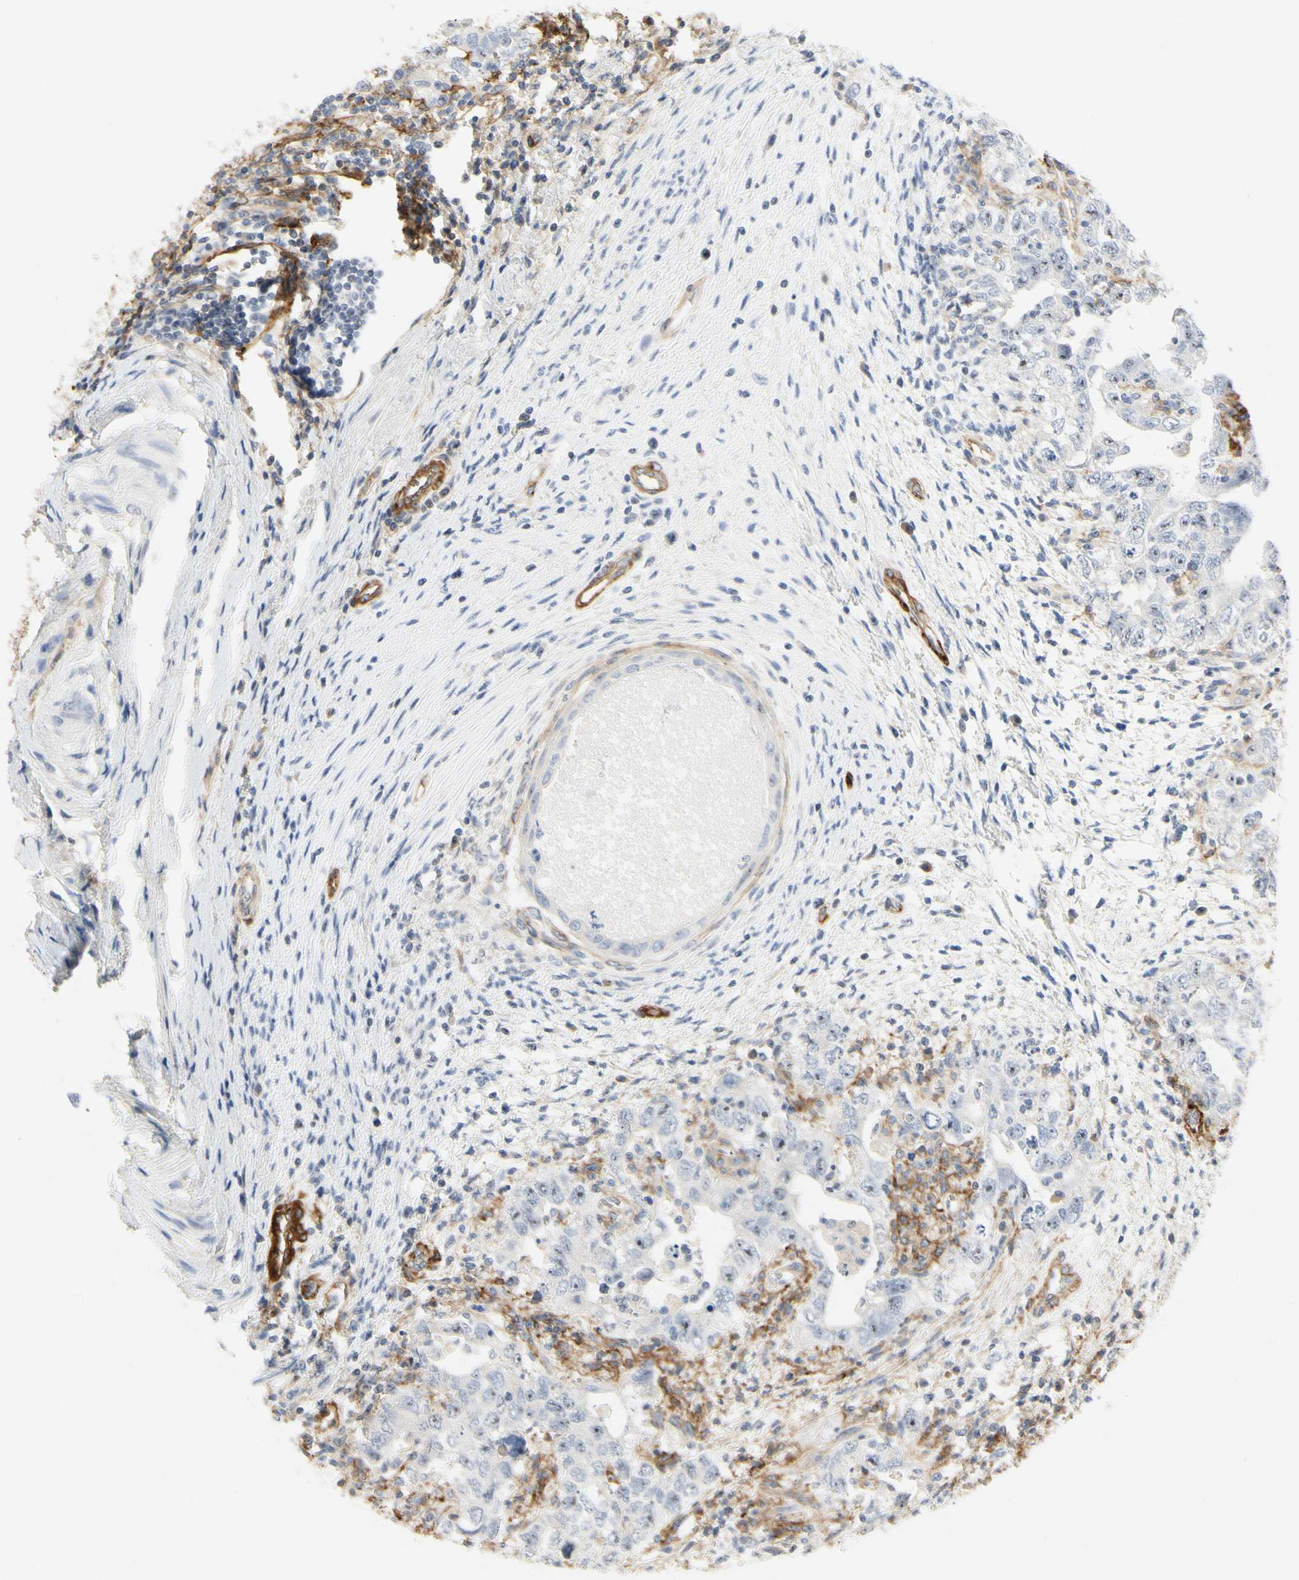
{"staining": {"intensity": "weak", "quantity": "25%-75%", "location": "nuclear"}, "tissue": "testis cancer", "cell_type": "Tumor cells", "image_type": "cancer", "snomed": [{"axis": "morphology", "description": "Carcinoma, Embryonal, NOS"}, {"axis": "topography", "description": "Testis"}], "caption": "Immunohistochemistry micrograph of neoplastic tissue: human testis cancer (embryonal carcinoma) stained using immunohistochemistry (IHC) demonstrates low levels of weak protein expression localized specifically in the nuclear of tumor cells, appearing as a nuclear brown color.", "gene": "GGT5", "patient": {"sex": "male", "age": 26}}